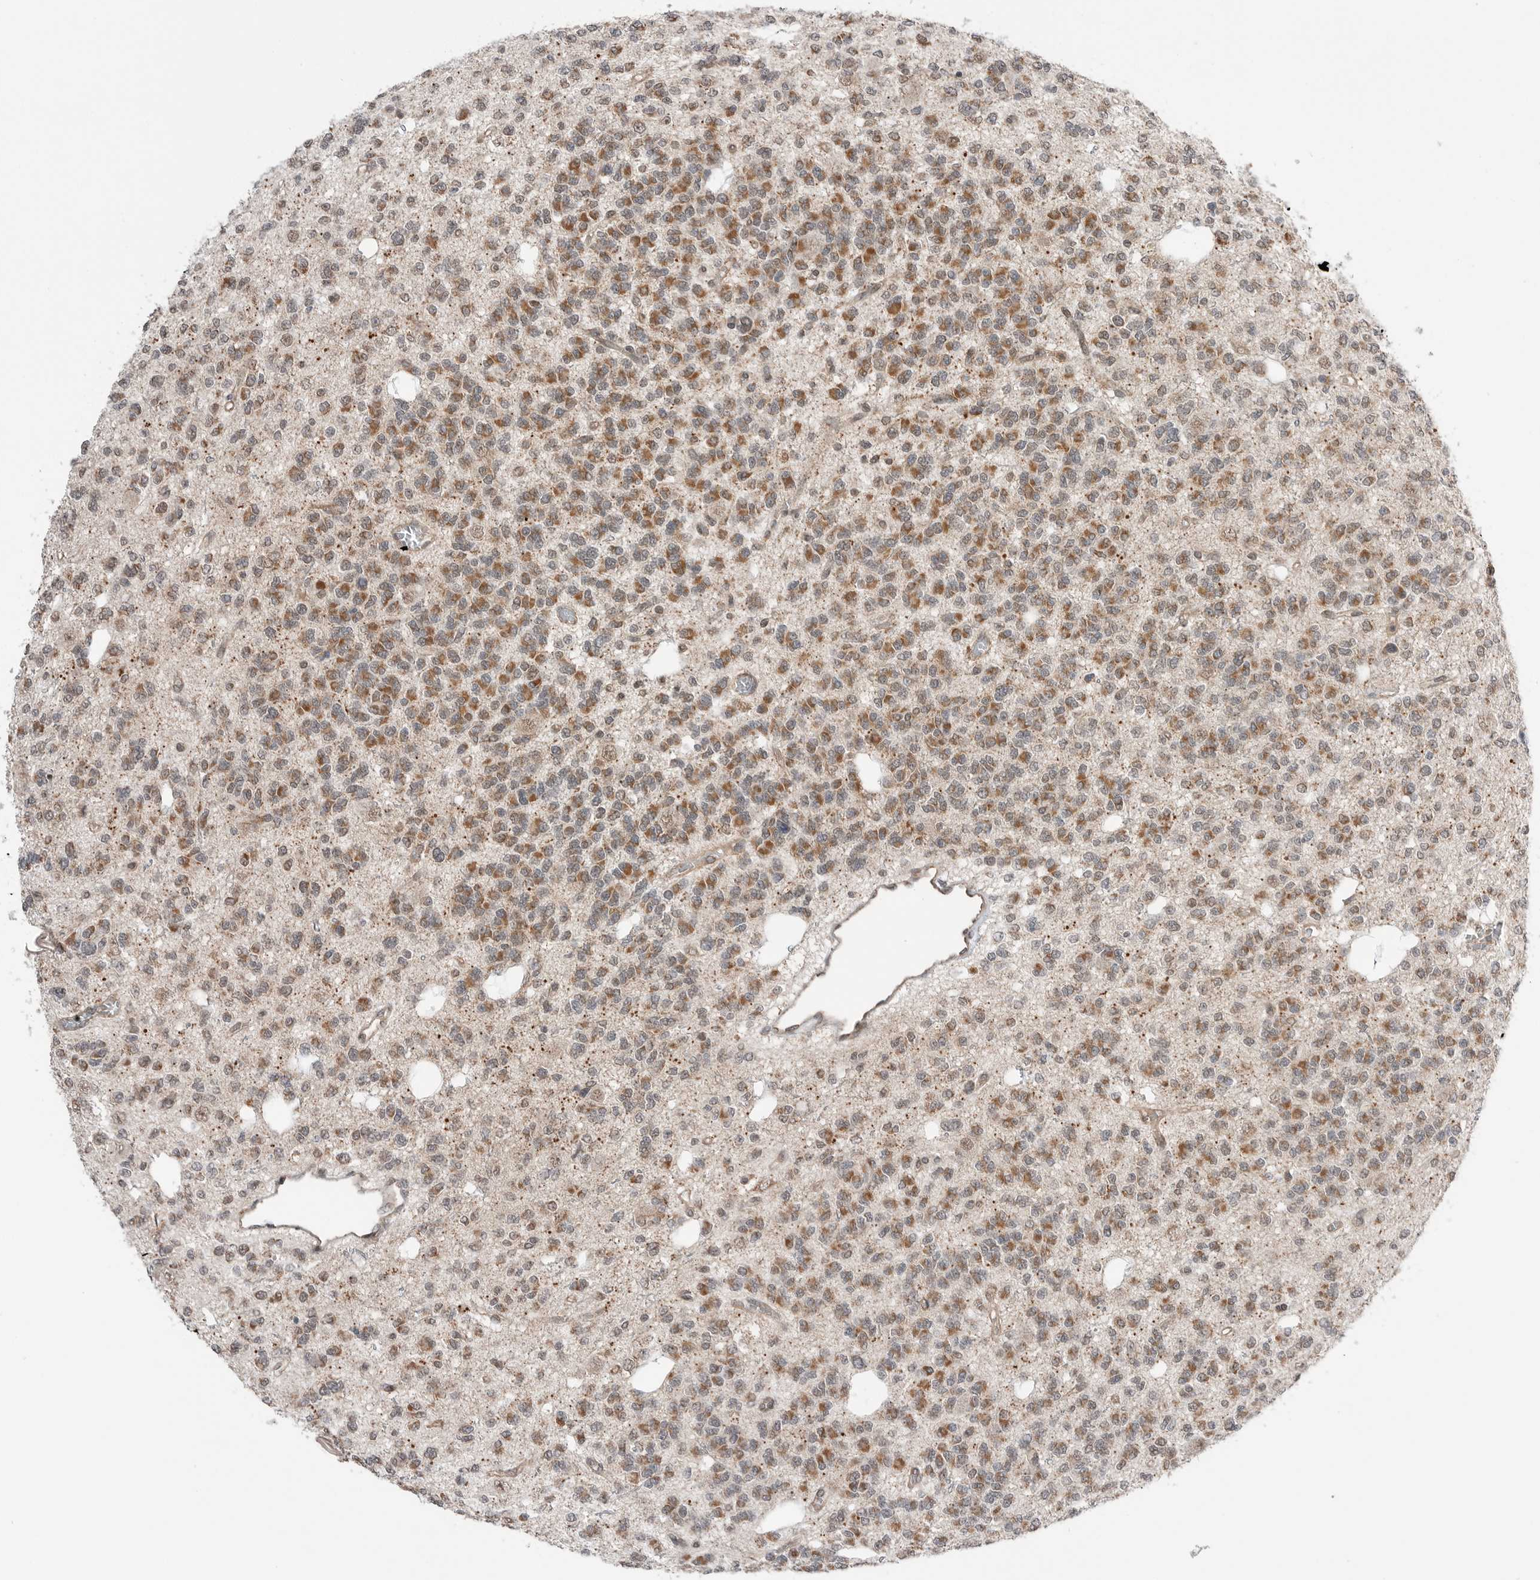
{"staining": {"intensity": "moderate", "quantity": ">75%", "location": "cytoplasmic/membranous,nuclear"}, "tissue": "glioma", "cell_type": "Tumor cells", "image_type": "cancer", "snomed": [{"axis": "morphology", "description": "Glioma, malignant, Low grade"}, {"axis": "topography", "description": "Brain"}], "caption": "Immunohistochemical staining of glioma exhibits moderate cytoplasmic/membranous and nuclear protein staining in about >75% of tumor cells. (Brightfield microscopy of DAB IHC at high magnification).", "gene": "NTAQ1", "patient": {"sex": "male", "age": 38}}